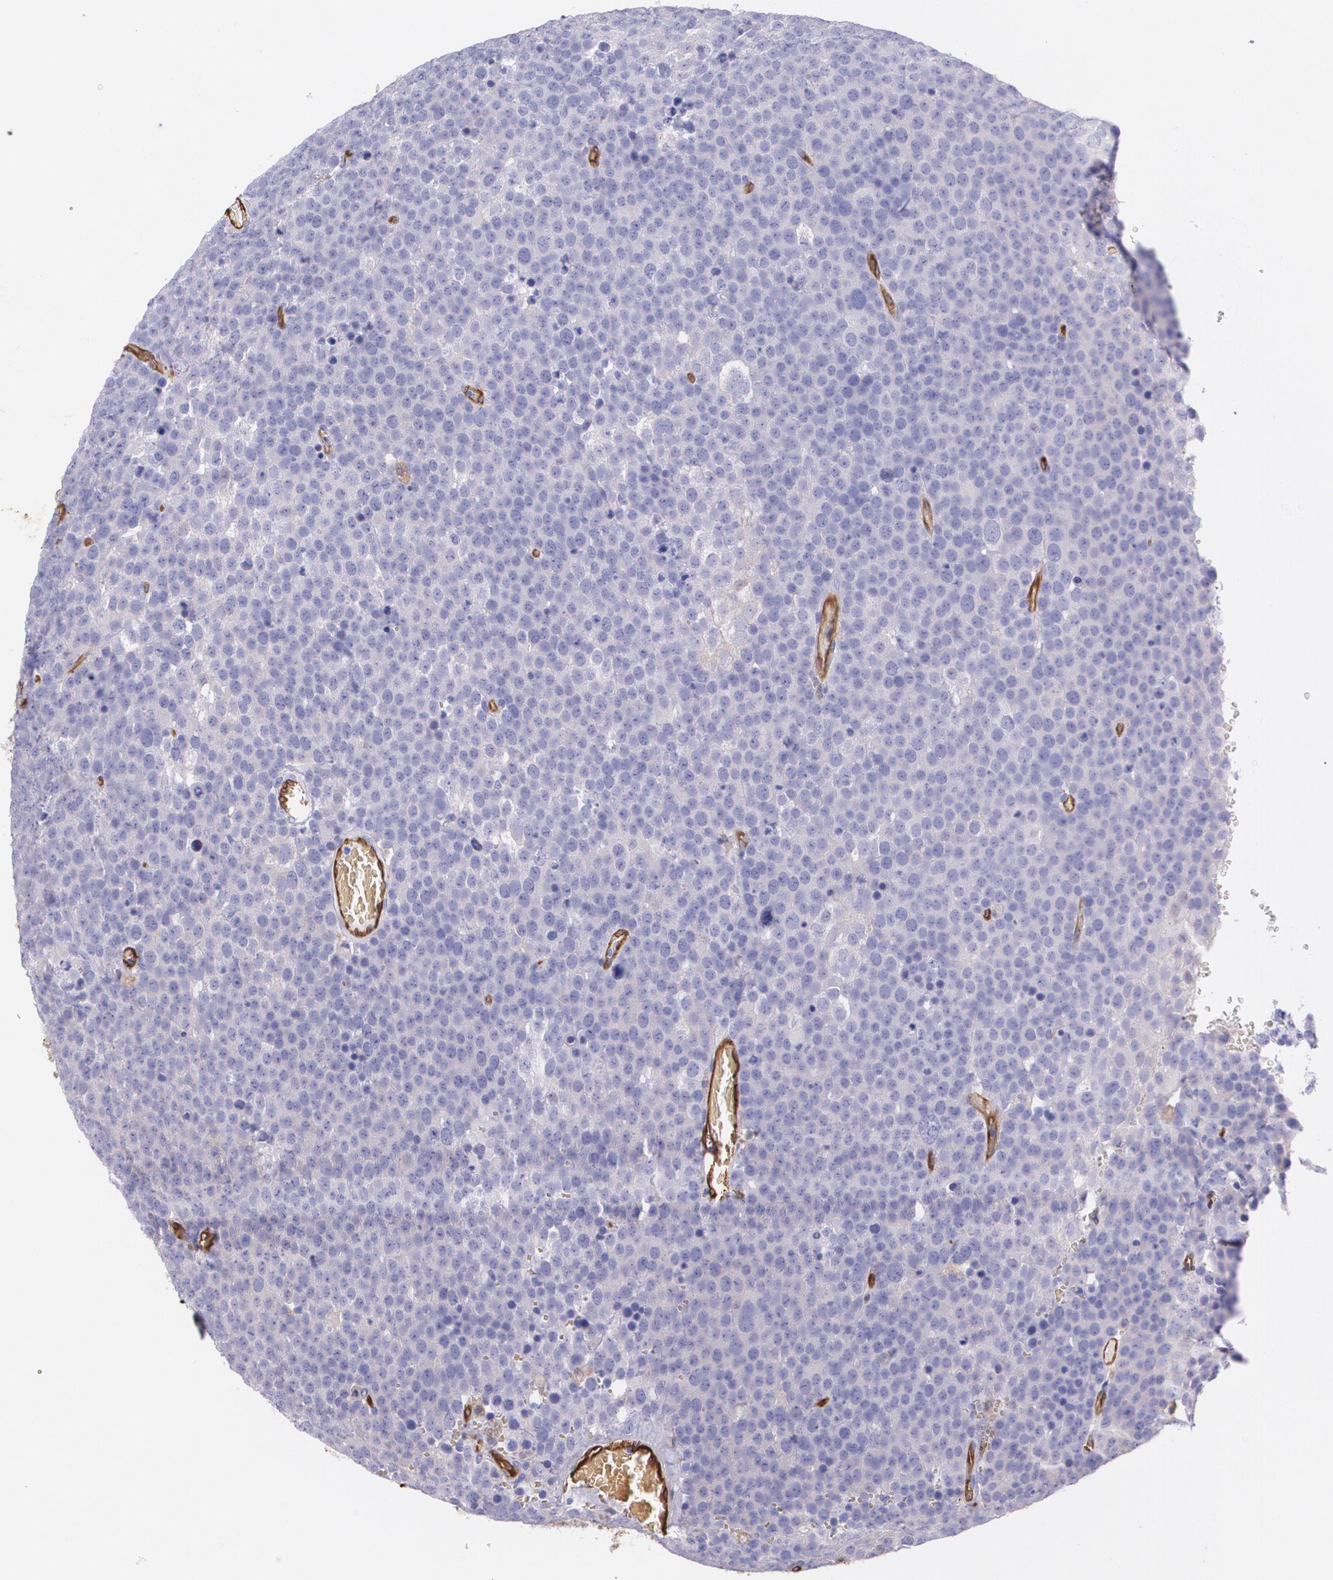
{"staining": {"intensity": "negative", "quantity": "none", "location": "none"}, "tissue": "testis cancer", "cell_type": "Tumor cells", "image_type": "cancer", "snomed": [{"axis": "morphology", "description": "Seminoma, NOS"}, {"axis": "topography", "description": "Testis"}], "caption": "An image of human testis cancer is negative for staining in tumor cells.", "gene": "MMP2", "patient": {"sex": "male", "age": 71}}